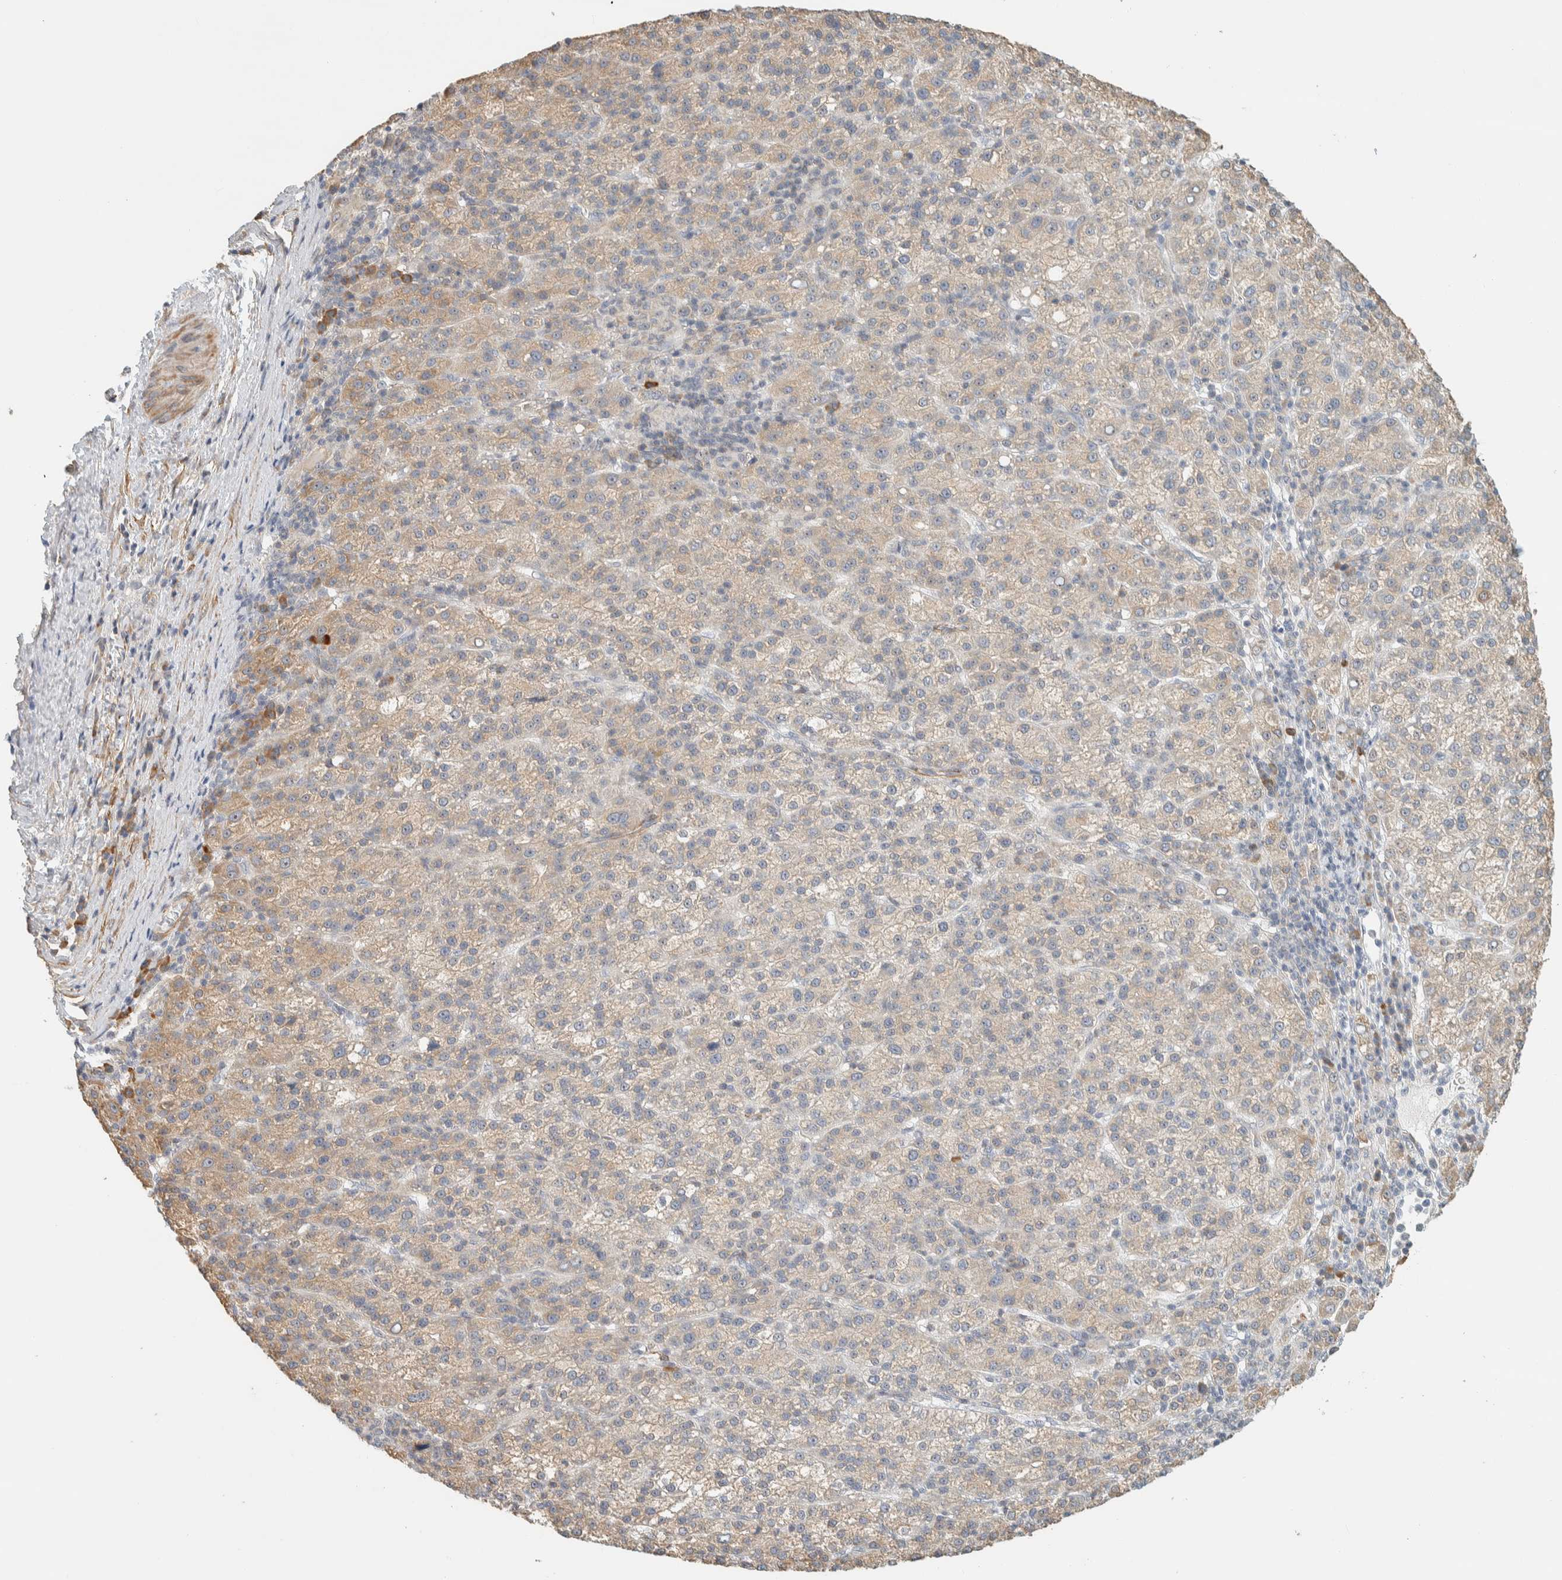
{"staining": {"intensity": "weak", "quantity": "25%-75%", "location": "cytoplasmic/membranous"}, "tissue": "liver cancer", "cell_type": "Tumor cells", "image_type": "cancer", "snomed": [{"axis": "morphology", "description": "Carcinoma, Hepatocellular, NOS"}, {"axis": "topography", "description": "Liver"}], "caption": "This histopathology image displays liver hepatocellular carcinoma stained with IHC to label a protein in brown. The cytoplasmic/membranous of tumor cells show weak positivity for the protein. Nuclei are counter-stained blue.", "gene": "KLHL40", "patient": {"sex": "female", "age": 58}}